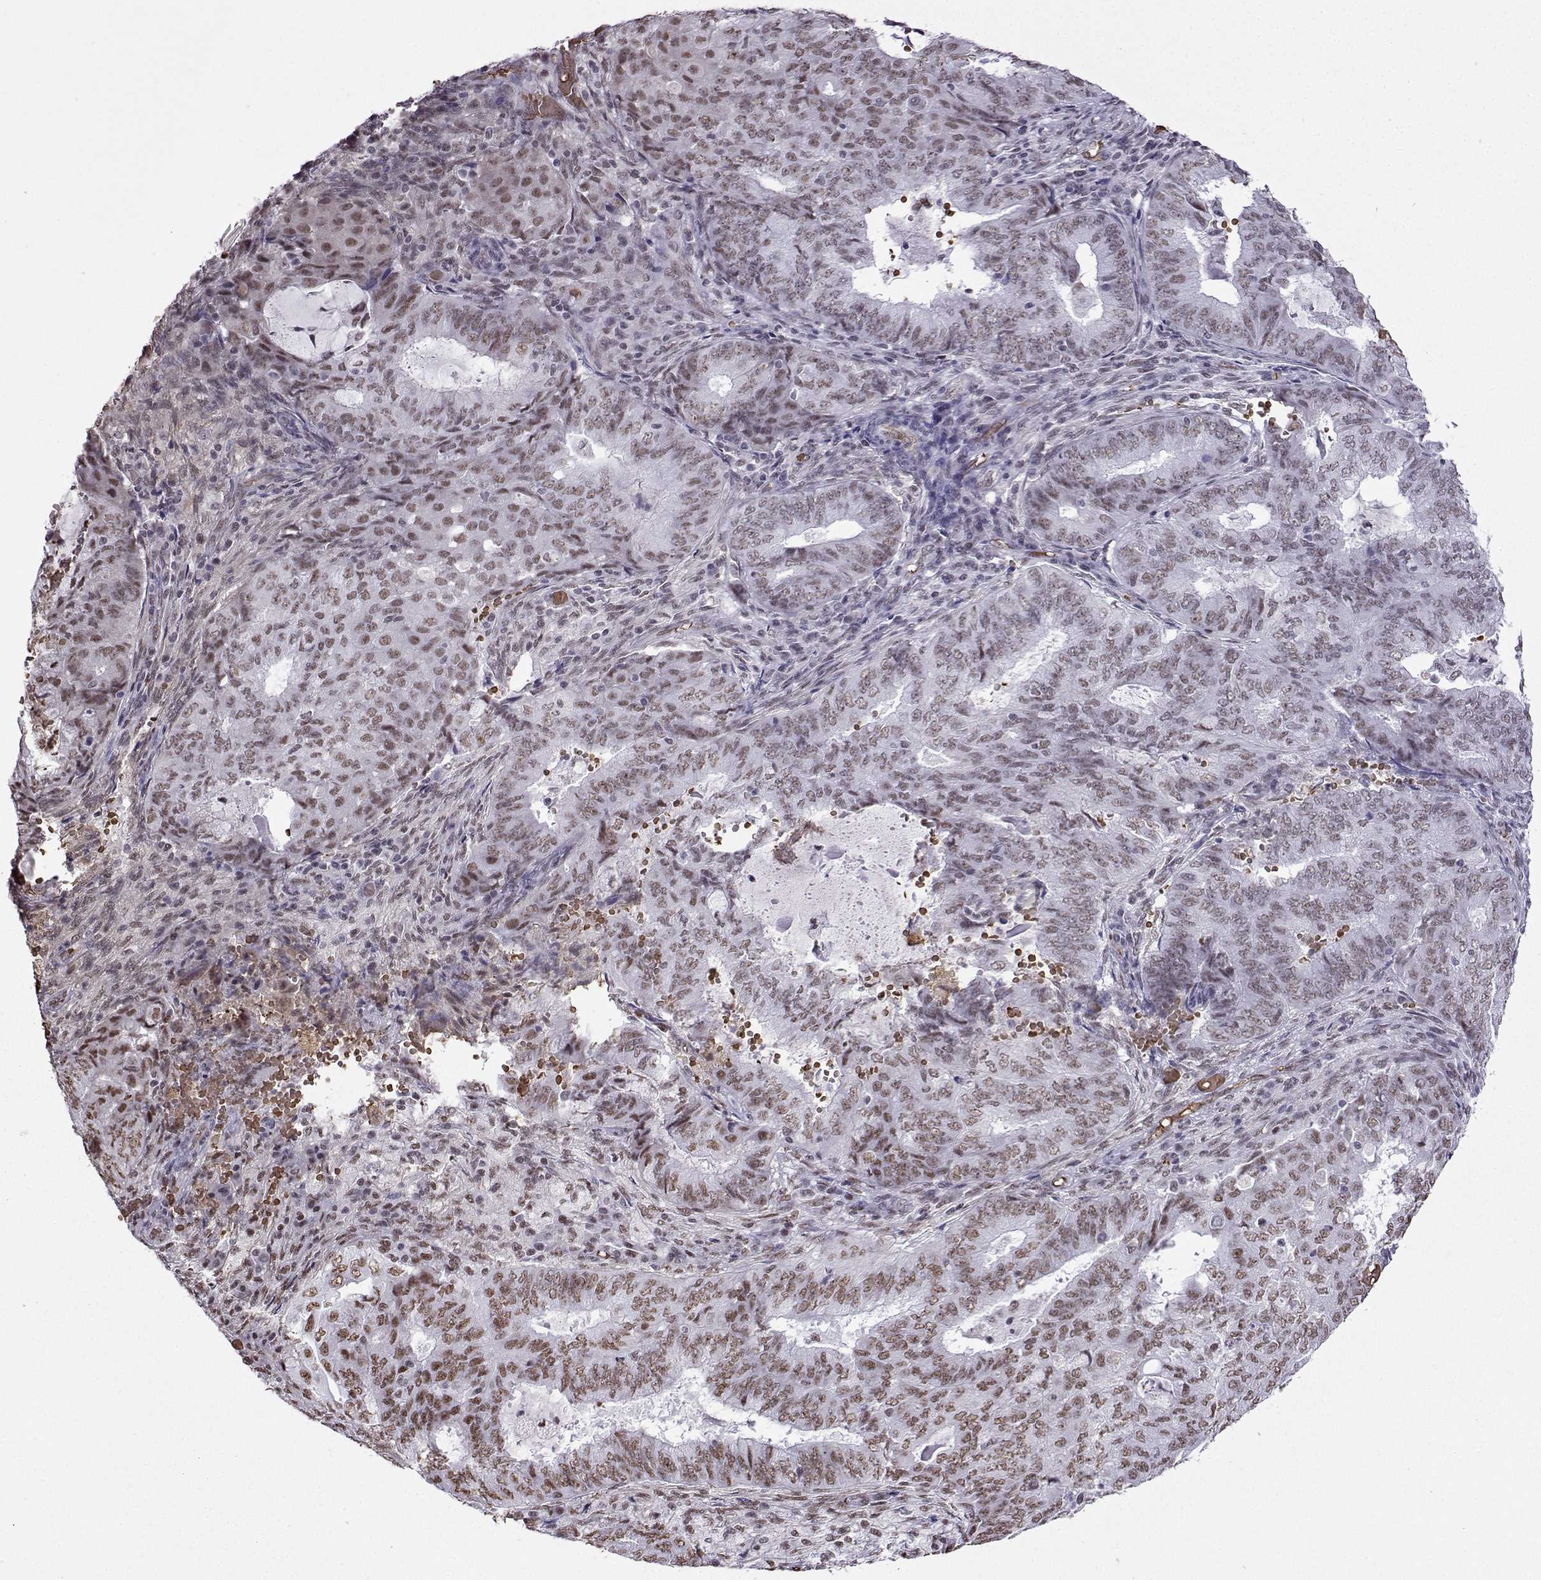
{"staining": {"intensity": "moderate", "quantity": "<25%", "location": "nuclear"}, "tissue": "endometrial cancer", "cell_type": "Tumor cells", "image_type": "cancer", "snomed": [{"axis": "morphology", "description": "Adenocarcinoma, NOS"}, {"axis": "topography", "description": "Endometrium"}], "caption": "IHC micrograph of neoplastic tissue: endometrial adenocarcinoma stained using IHC demonstrates low levels of moderate protein expression localized specifically in the nuclear of tumor cells, appearing as a nuclear brown color.", "gene": "CCNK", "patient": {"sex": "female", "age": 62}}